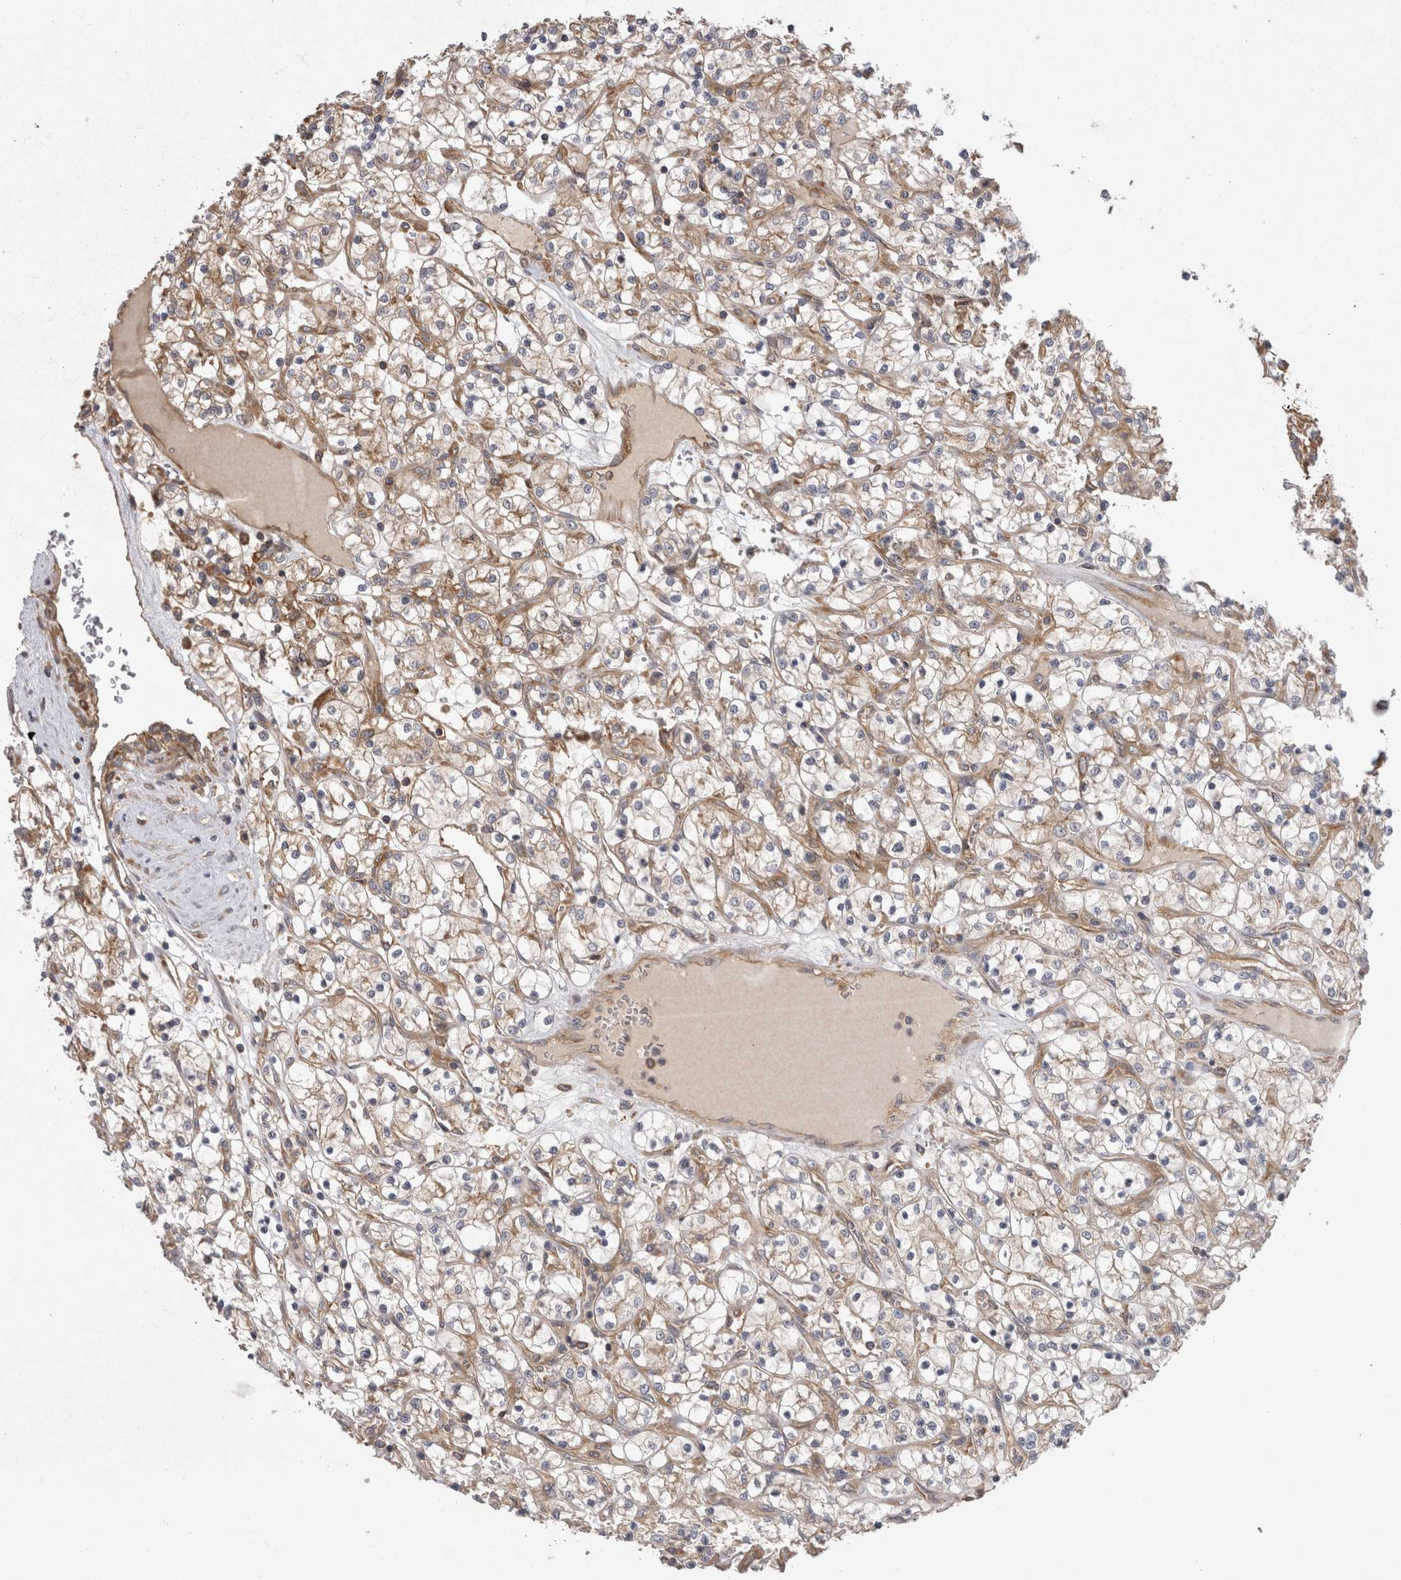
{"staining": {"intensity": "weak", "quantity": "<25%", "location": "cytoplasmic/membranous"}, "tissue": "renal cancer", "cell_type": "Tumor cells", "image_type": "cancer", "snomed": [{"axis": "morphology", "description": "Adenocarcinoma, NOS"}, {"axis": "topography", "description": "Kidney"}], "caption": "Human renal adenocarcinoma stained for a protein using IHC exhibits no positivity in tumor cells.", "gene": "SMCR8", "patient": {"sex": "female", "age": 69}}